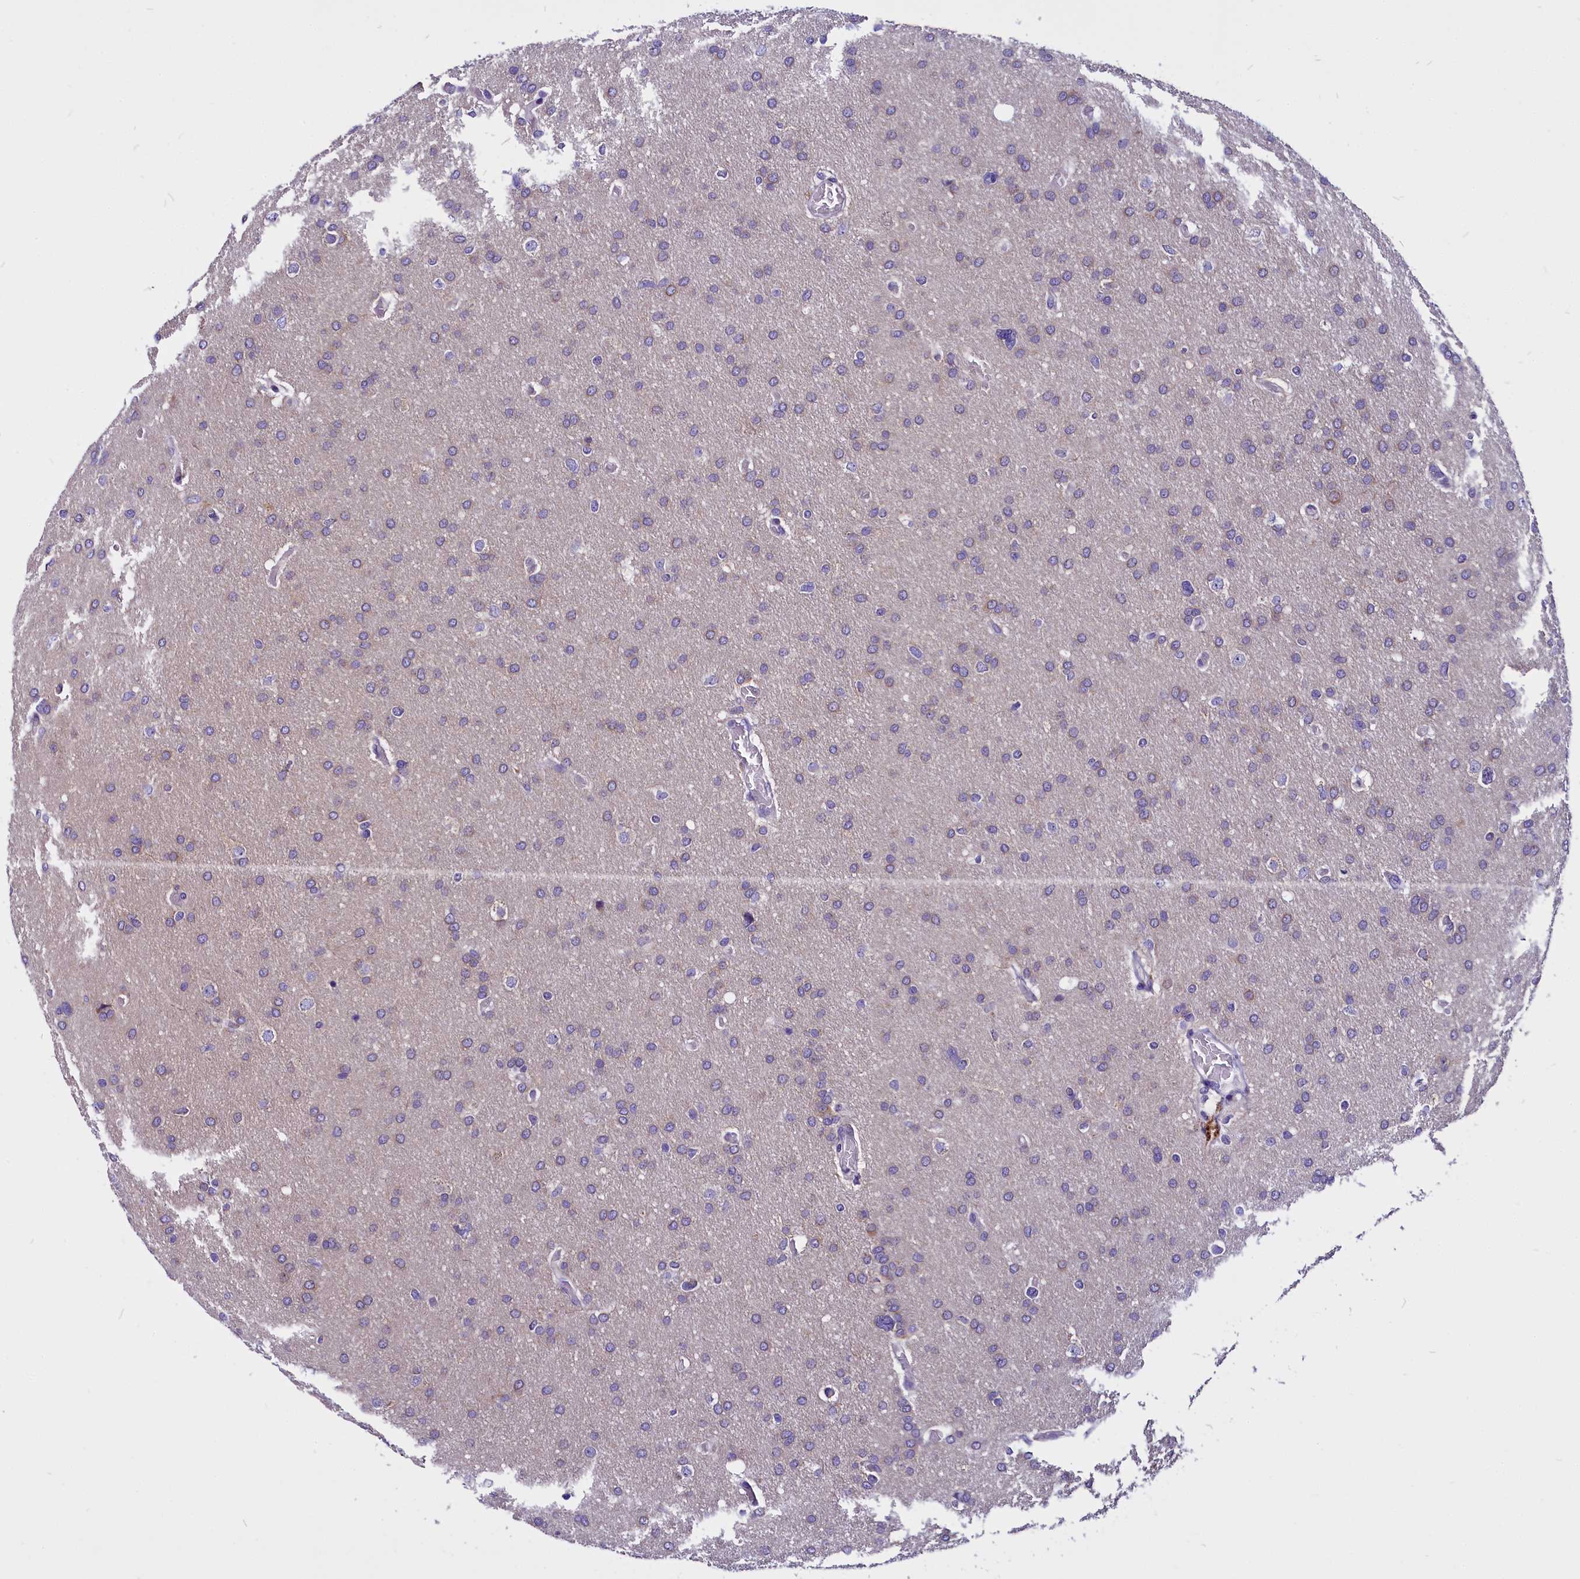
{"staining": {"intensity": "weak", "quantity": "<25%", "location": "cytoplasmic/membranous"}, "tissue": "glioma", "cell_type": "Tumor cells", "image_type": "cancer", "snomed": [{"axis": "morphology", "description": "Glioma, malignant, High grade"}, {"axis": "topography", "description": "Cerebral cortex"}], "caption": "Tumor cells are negative for brown protein staining in malignant high-grade glioma.", "gene": "CEP170", "patient": {"sex": "female", "age": 36}}